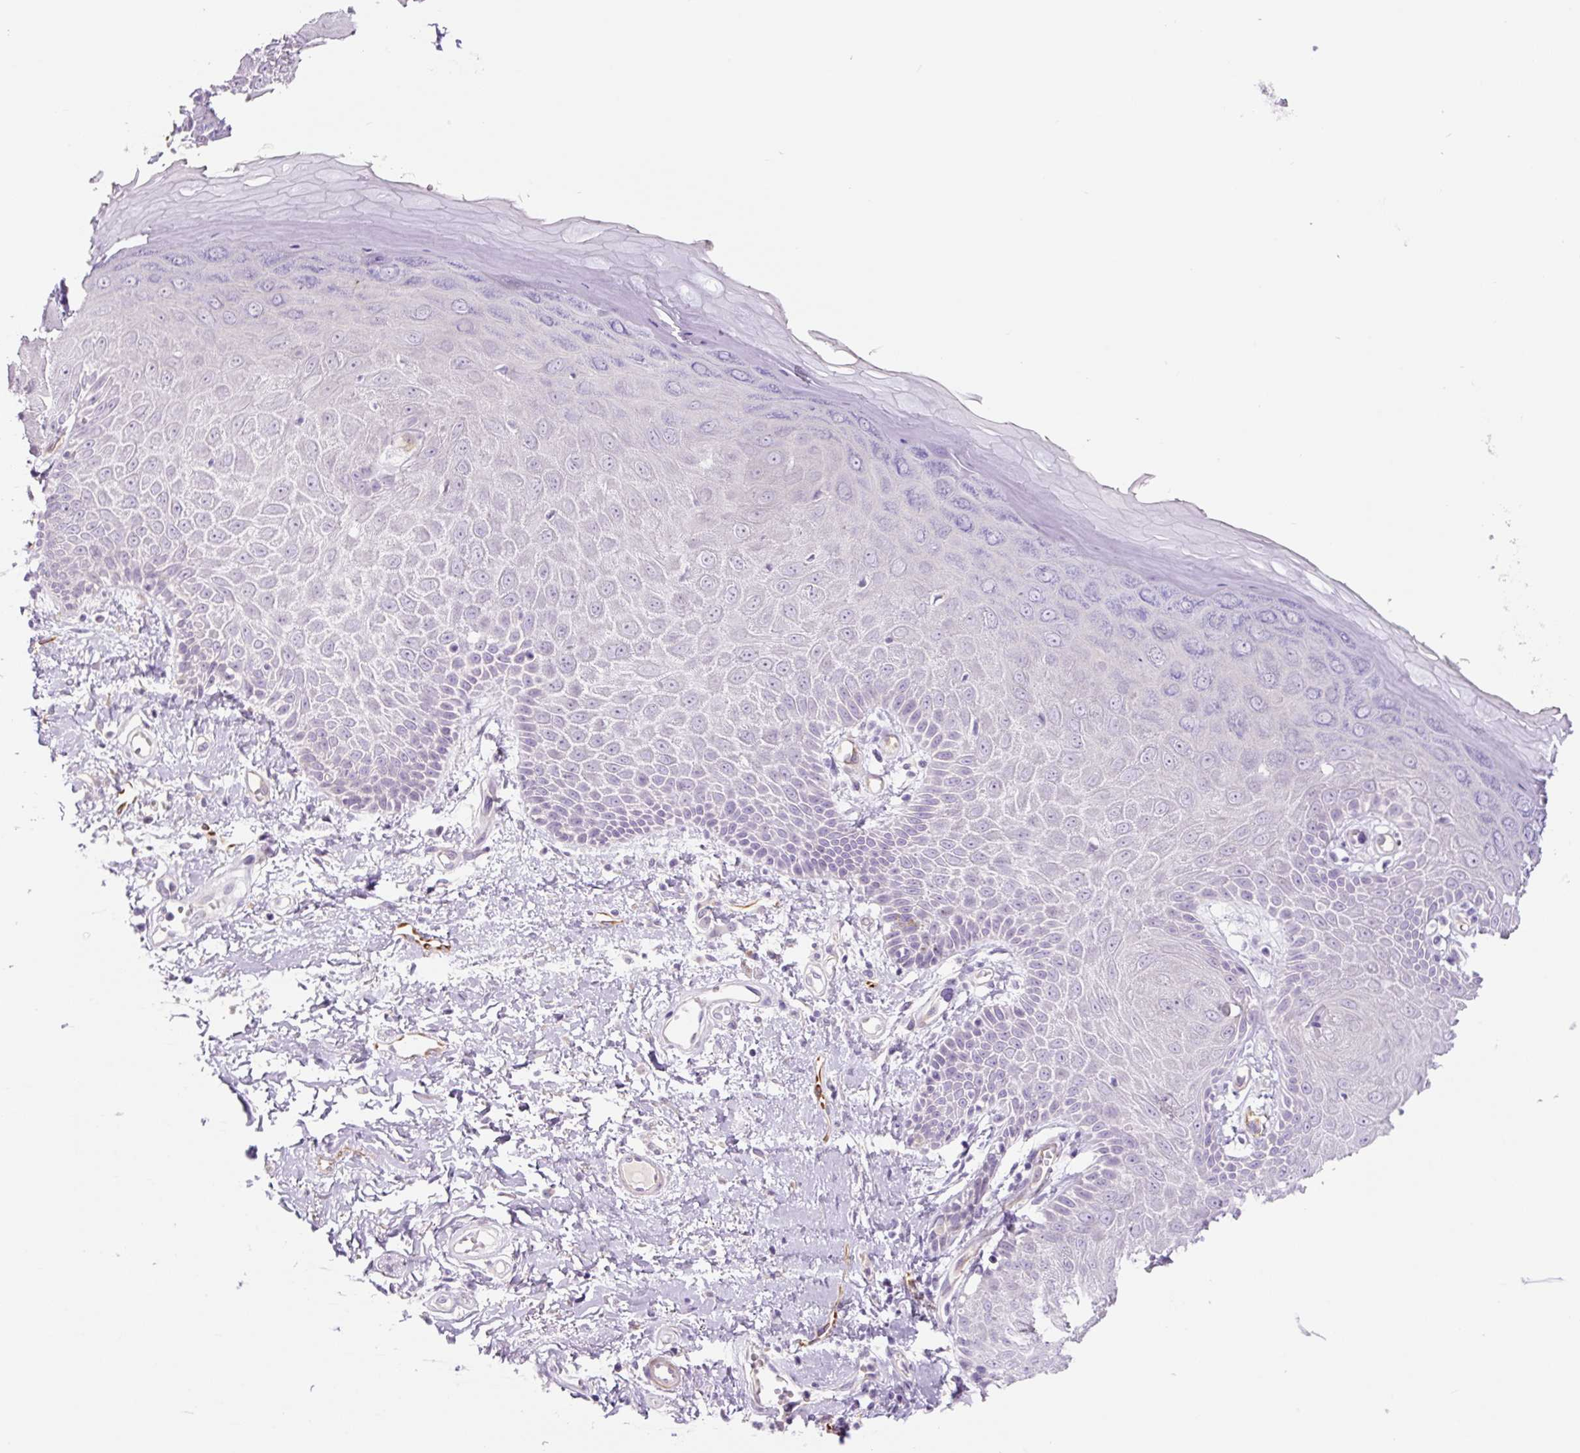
{"staining": {"intensity": "weak", "quantity": "<25%", "location": "nuclear"}, "tissue": "skin", "cell_type": "Epidermal cells", "image_type": "normal", "snomed": [{"axis": "morphology", "description": "Normal tissue, NOS"}, {"axis": "topography", "description": "Anal"}, {"axis": "topography", "description": "Peripheral nerve tissue"}], "caption": "The histopathology image shows no significant positivity in epidermal cells of skin.", "gene": "CCL25", "patient": {"sex": "male", "age": 78}}